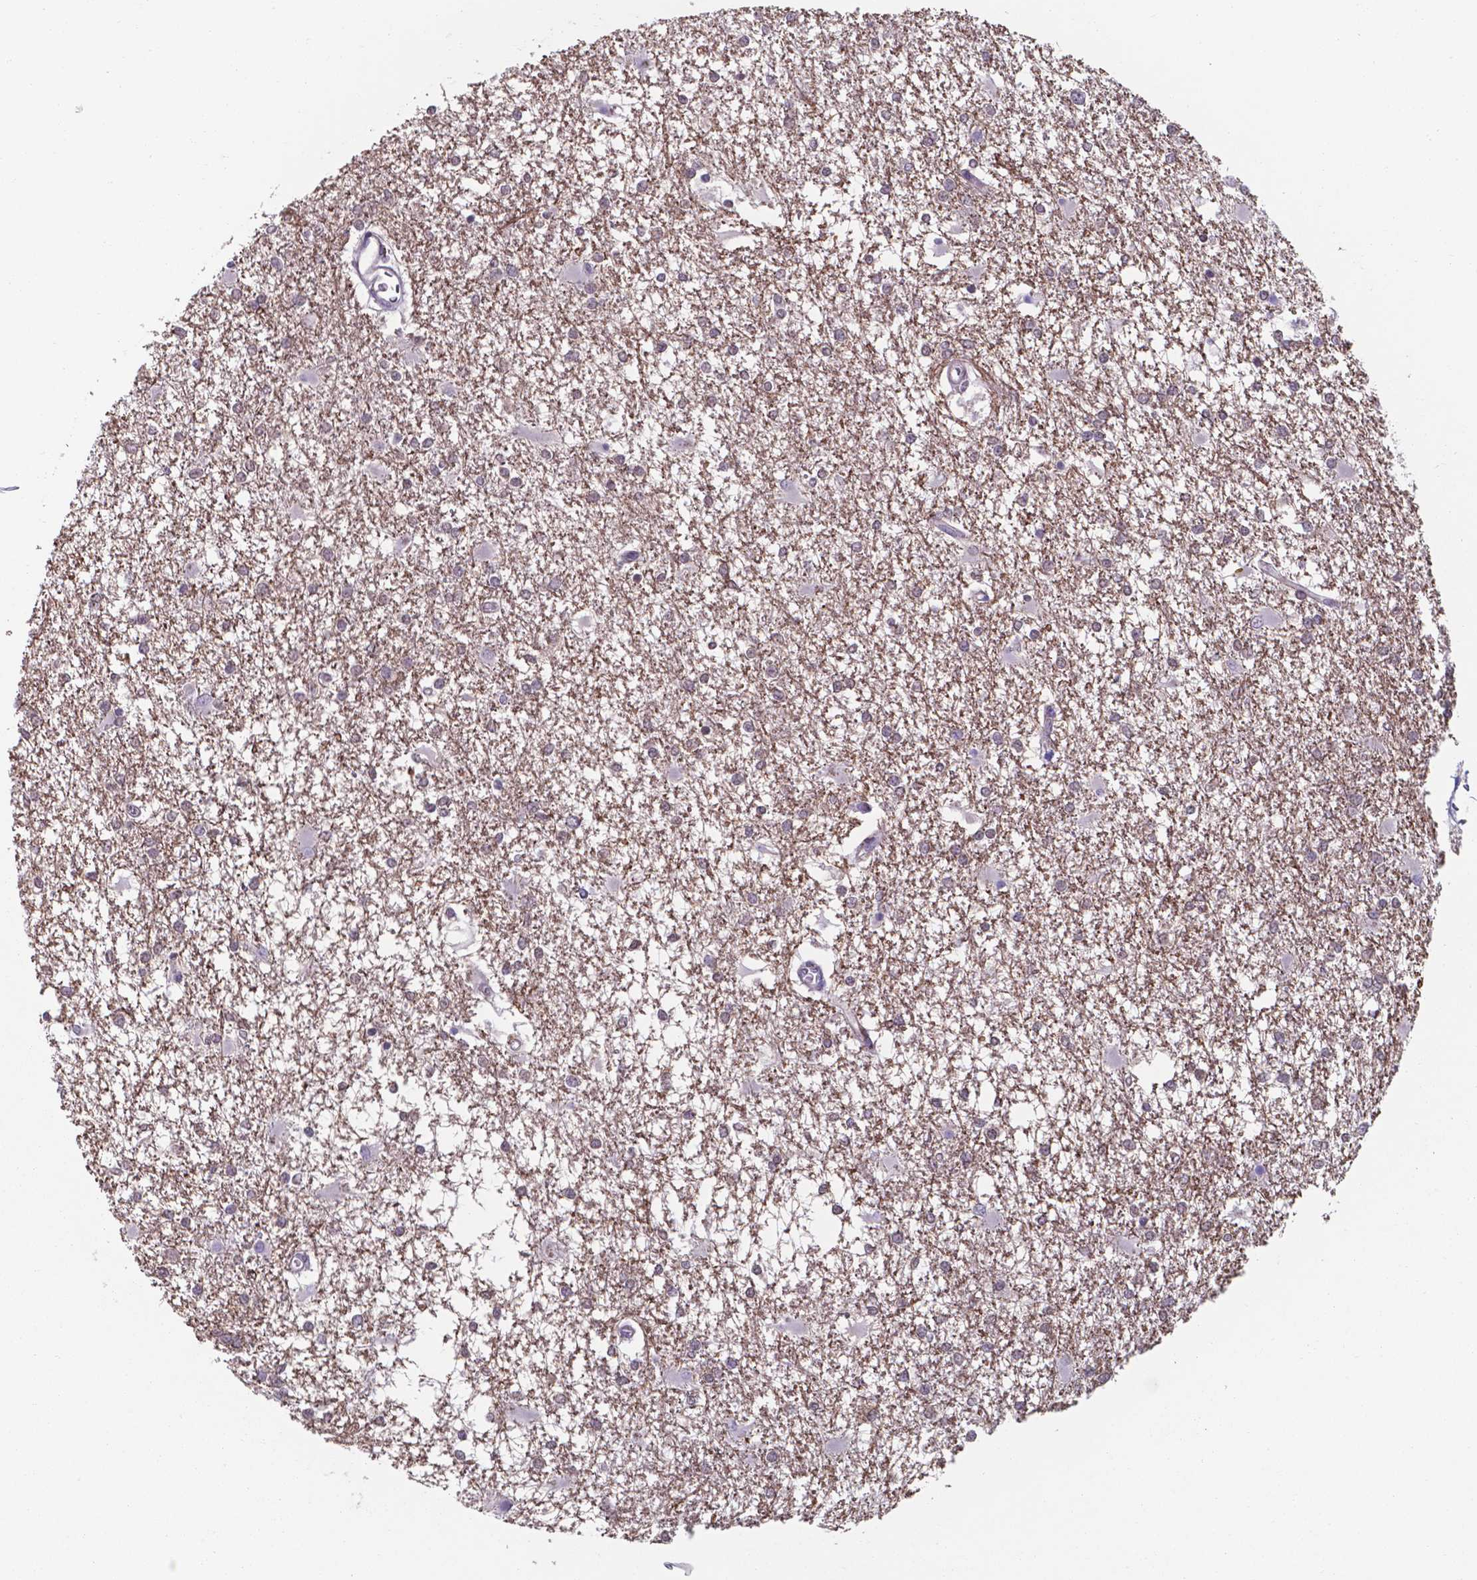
{"staining": {"intensity": "negative", "quantity": "none", "location": "none"}, "tissue": "glioma", "cell_type": "Tumor cells", "image_type": "cancer", "snomed": [{"axis": "morphology", "description": "Glioma, malignant, High grade"}, {"axis": "topography", "description": "Cerebral cortex"}], "caption": "This is an immunohistochemistry (IHC) micrograph of human glioma. There is no staining in tumor cells.", "gene": "UBE2E2", "patient": {"sex": "male", "age": 79}}